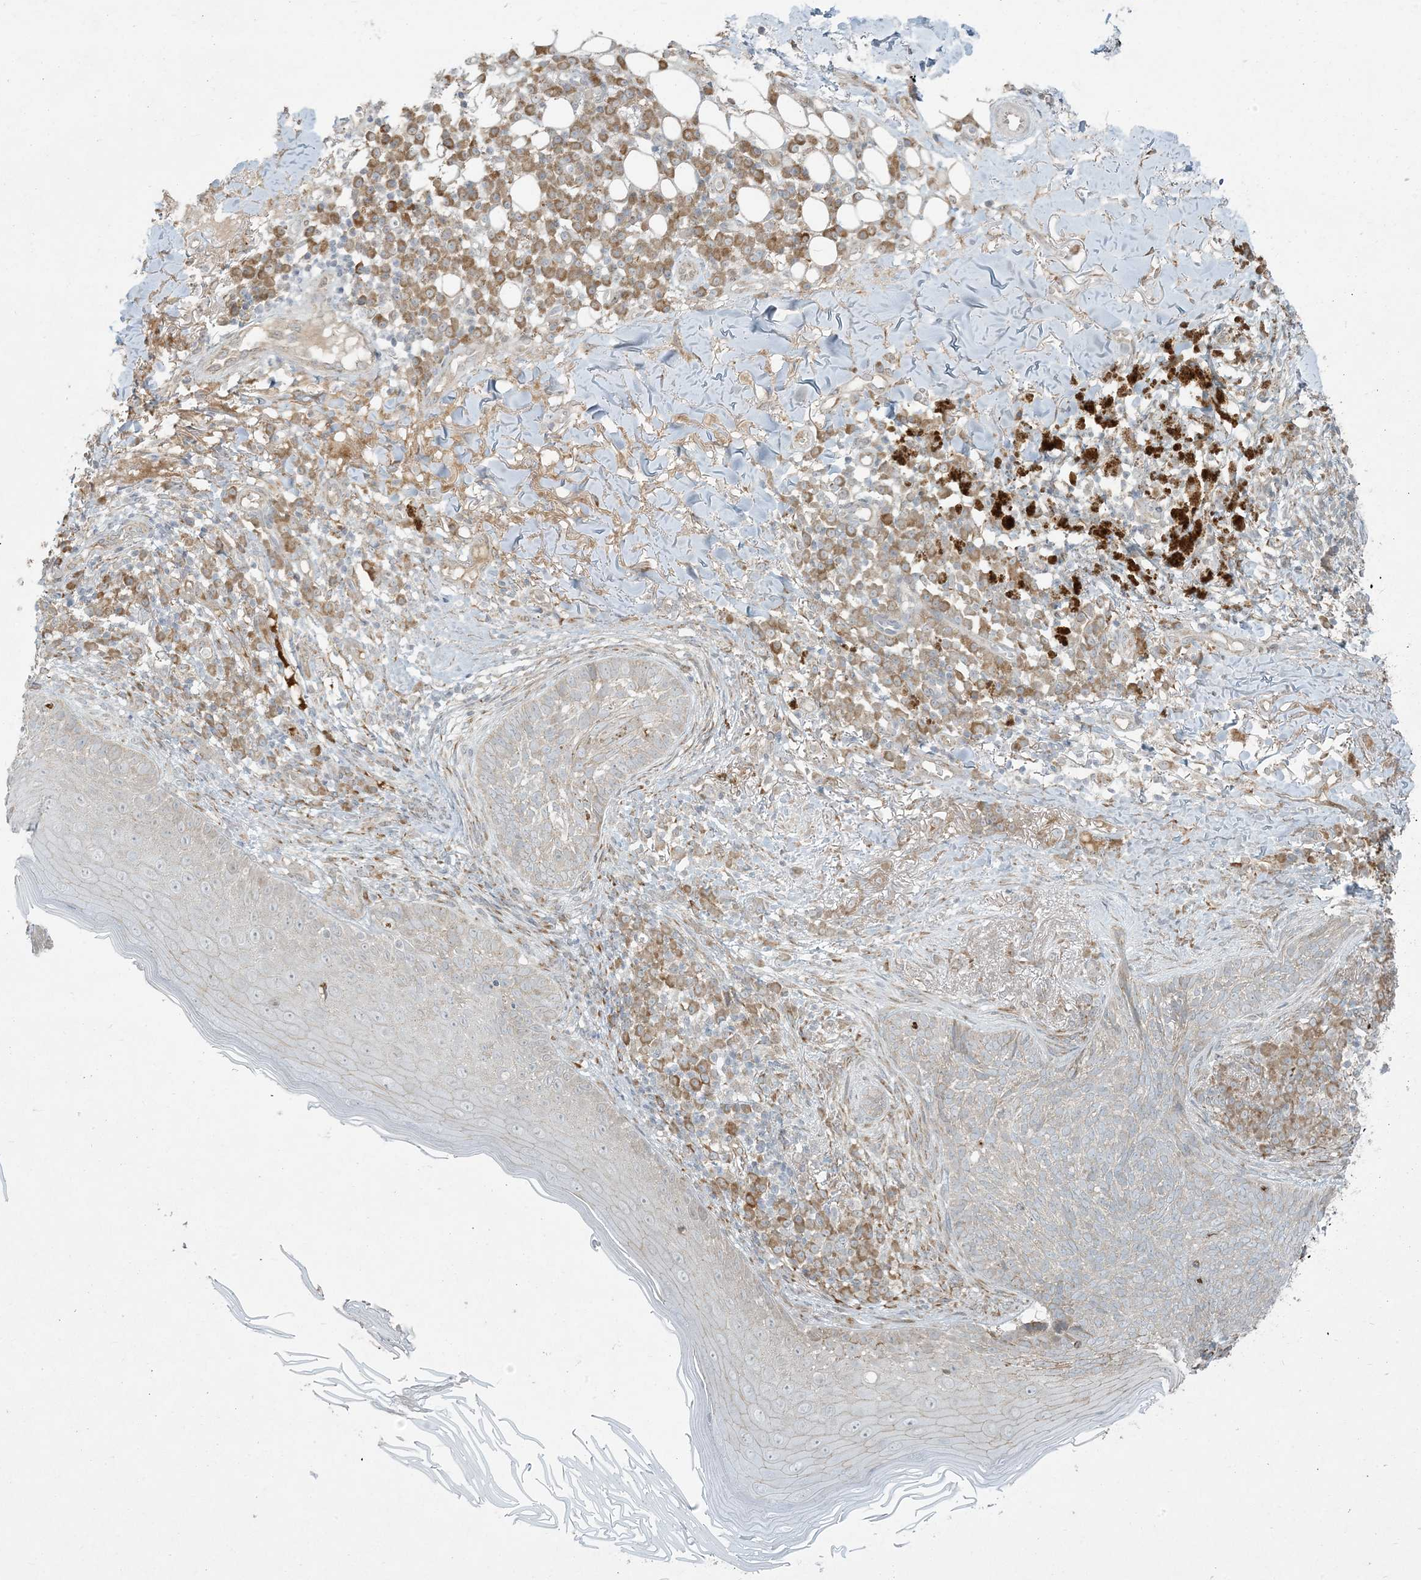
{"staining": {"intensity": "weak", "quantity": "<25%", "location": "cytoplasmic/membranous"}, "tissue": "skin cancer", "cell_type": "Tumor cells", "image_type": "cancer", "snomed": [{"axis": "morphology", "description": "Basal cell carcinoma"}, {"axis": "topography", "description": "Skin"}], "caption": "DAB immunohistochemical staining of human basal cell carcinoma (skin) demonstrates no significant staining in tumor cells.", "gene": "HACL1", "patient": {"sex": "male", "age": 85}}